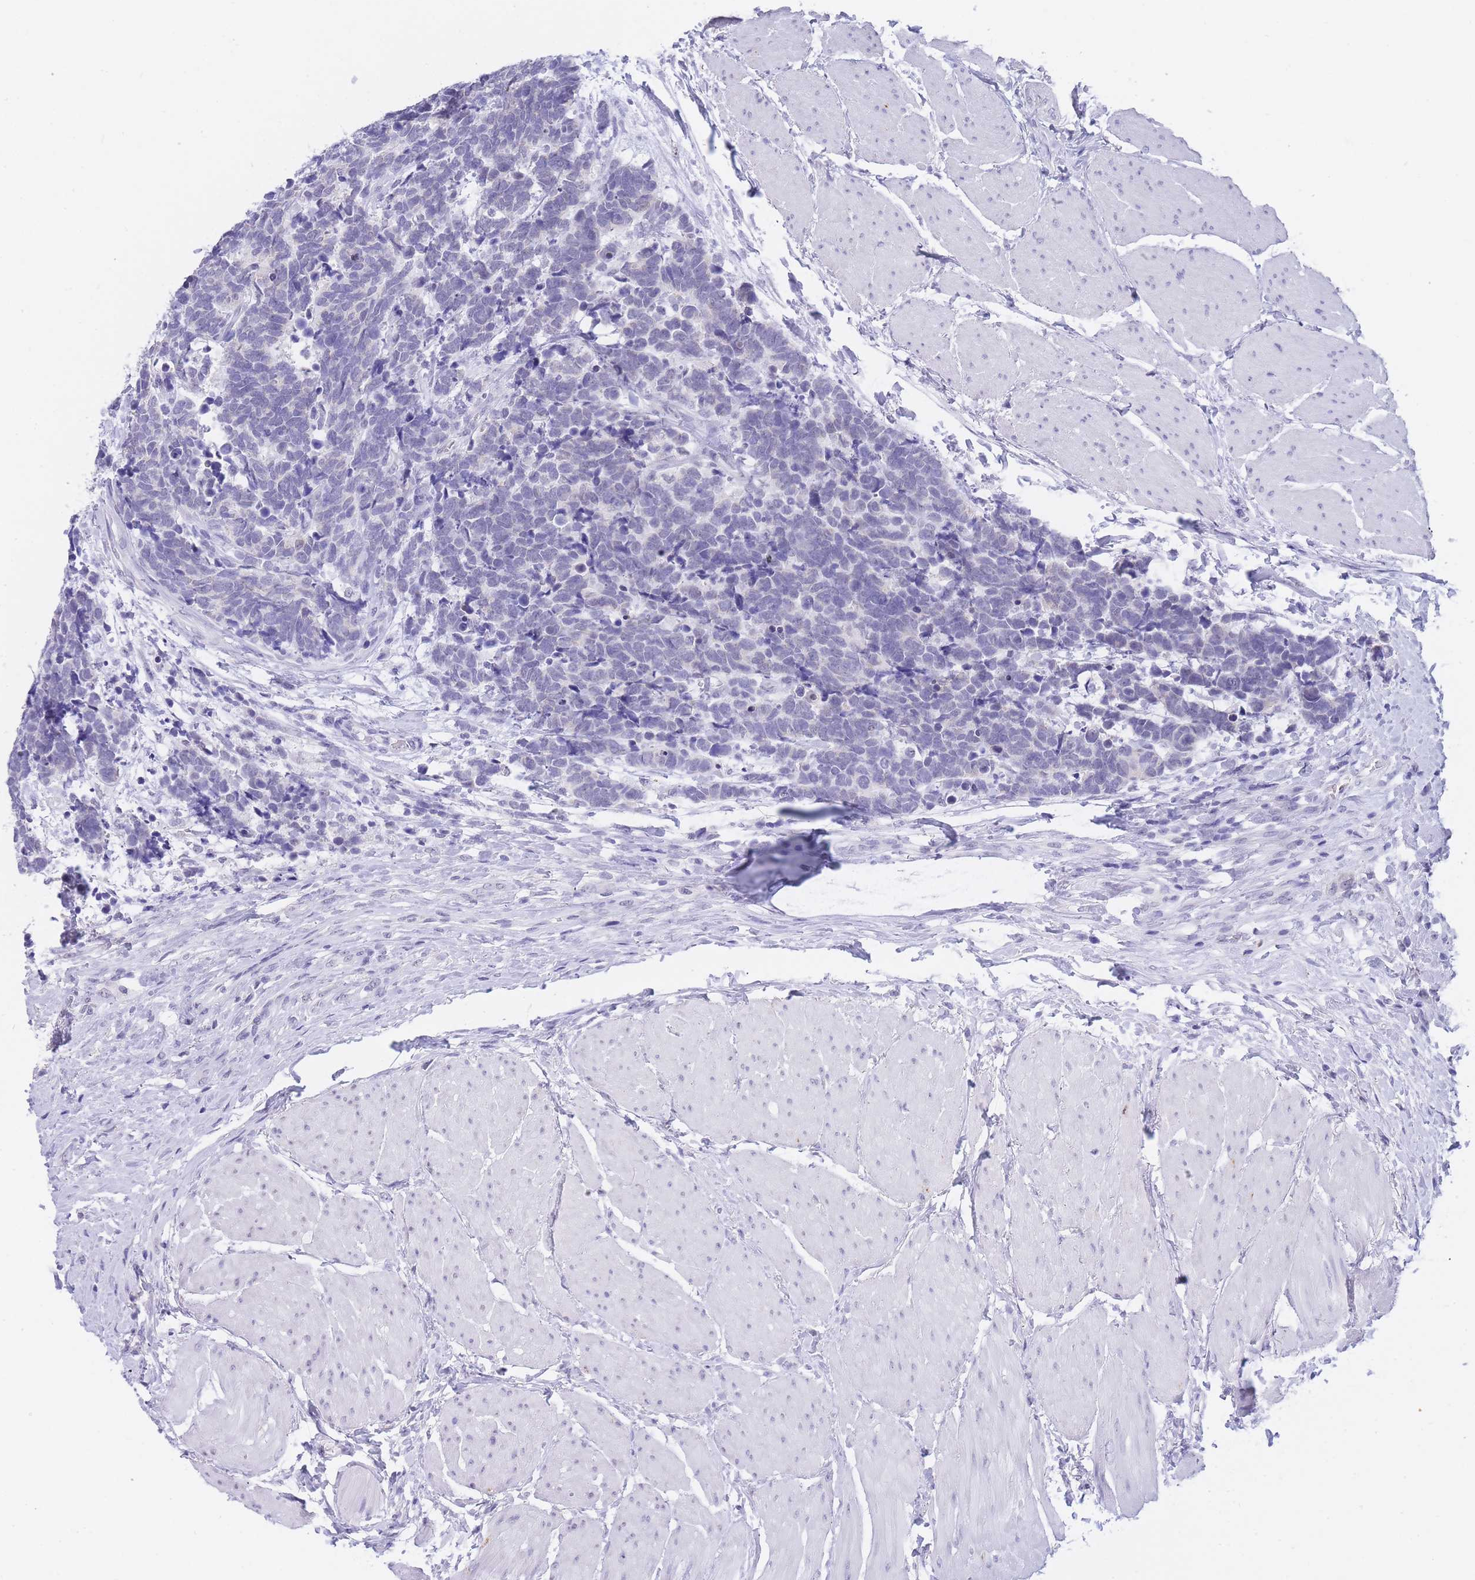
{"staining": {"intensity": "negative", "quantity": "none", "location": "none"}, "tissue": "carcinoid", "cell_type": "Tumor cells", "image_type": "cancer", "snomed": [{"axis": "morphology", "description": "Carcinoma, NOS"}, {"axis": "morphology", "description": "Carcinoid, malignant, NOS"}, {"axis": "topography", "description": "Urinary bladder"}], "caption": "This is an immunohistochemistry micrograph of carcinoid. There is no positivity in tumor cells.", "gene": "FRAT2", "patient": {"sex": "male", "age": 57}}